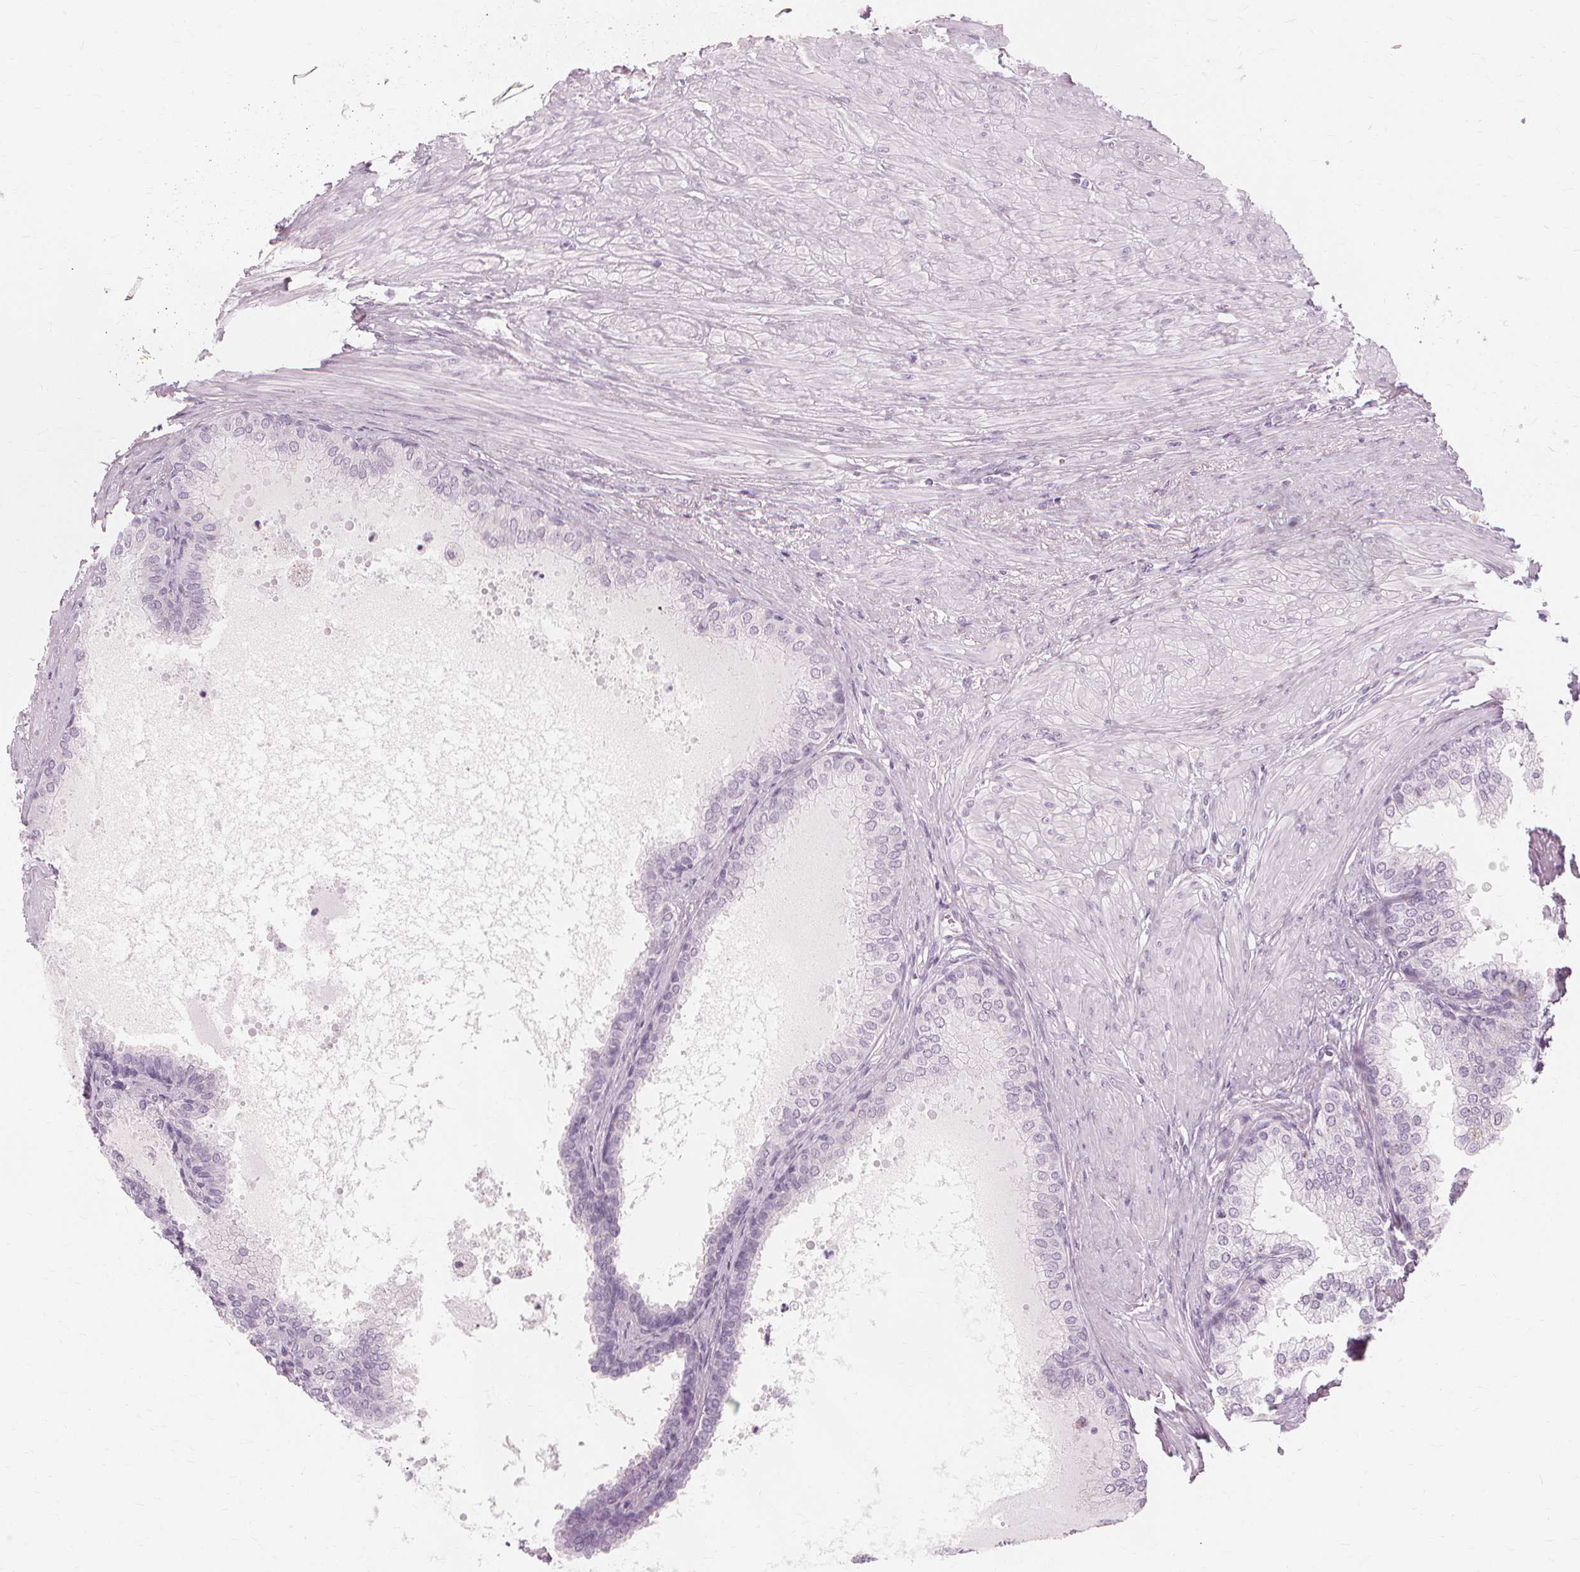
{"staining": {"intensity": "negative", "quantity": "none", "location": "none"}, "tissue": "prostate", "cell_type": "Glandular cells", "image_type": "normal", "snomed": [{"axis": "morphology", "description": "Normal tissue, NOS"}, {"axis": "topography", "description": "Prostate"}, {"axis": "topography", "description": "Peripheral nerve tissue"}], "caption": "DAB (3,3'-diaminobenzidine) immunohistochemical staining of normal prostate exhibits no significant positivity in glandular cells.", "gene": "MUC12", "patient": {"sex": "male", "age": 55}}